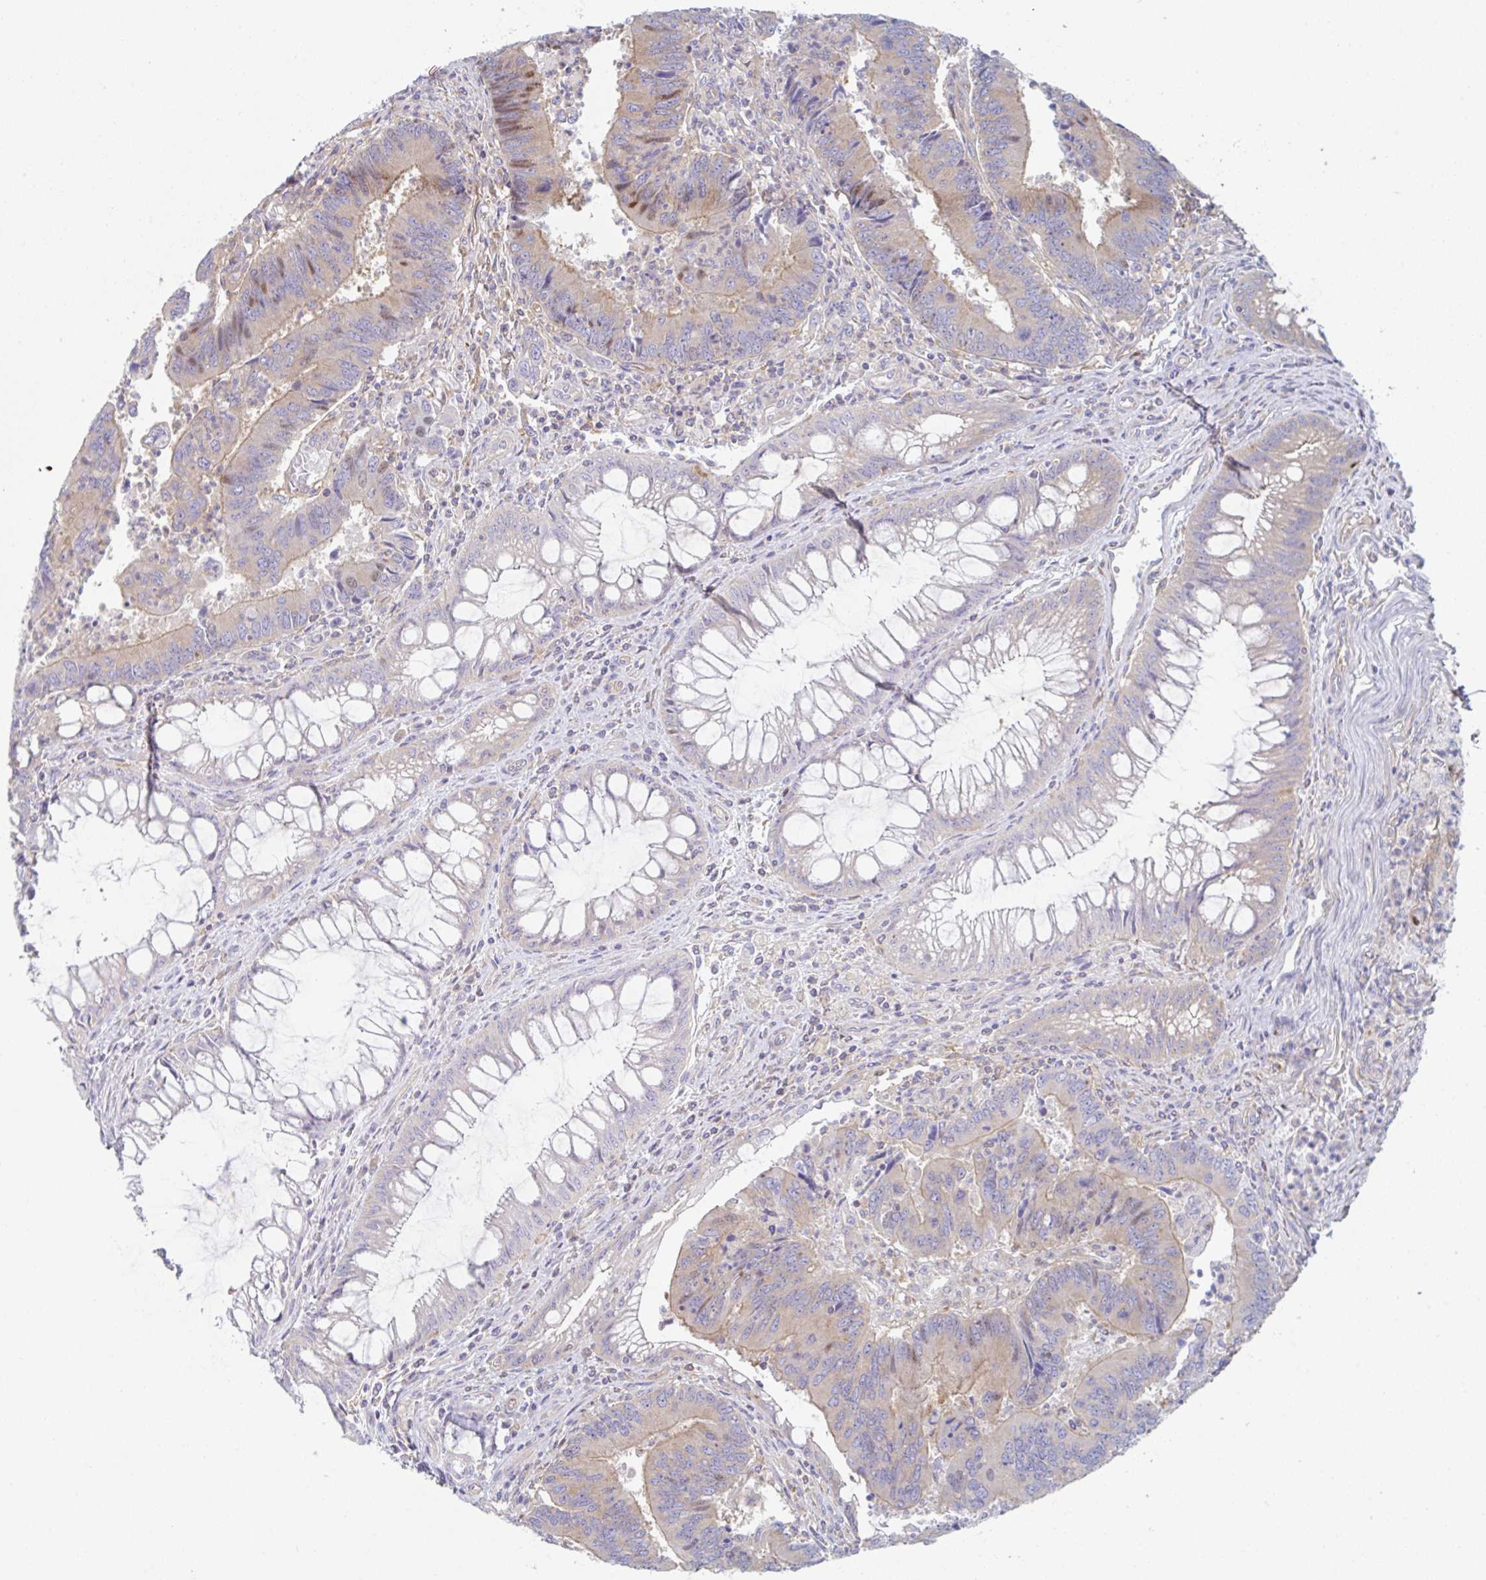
{"staining": {"intensity": "weak", "quantity": "<25%", "location": "cytoplasmic/membranous"}, "tissue": "colorectal cancer", "cell_type": "Tumor cells", "image_type": "cancer", "snomed": [{"axis": "morphology", "description": "Adenocarcinoma, NOS"}, {"axis": "topography", "description": "Colon"}], "caption": "High magnification brightfield microscopy of colorectal adenocarcinoma stained with DAB (brown) and counterstained with hematoxylin (blue): tumor cells show no significant positivity. Brightfield microscopy of IHC stained with DAB (brown) and hematoxylin (blue), captured at high magnification.", "gene": "AMPD2", "patient": {"sex": "female", "age": 67}}